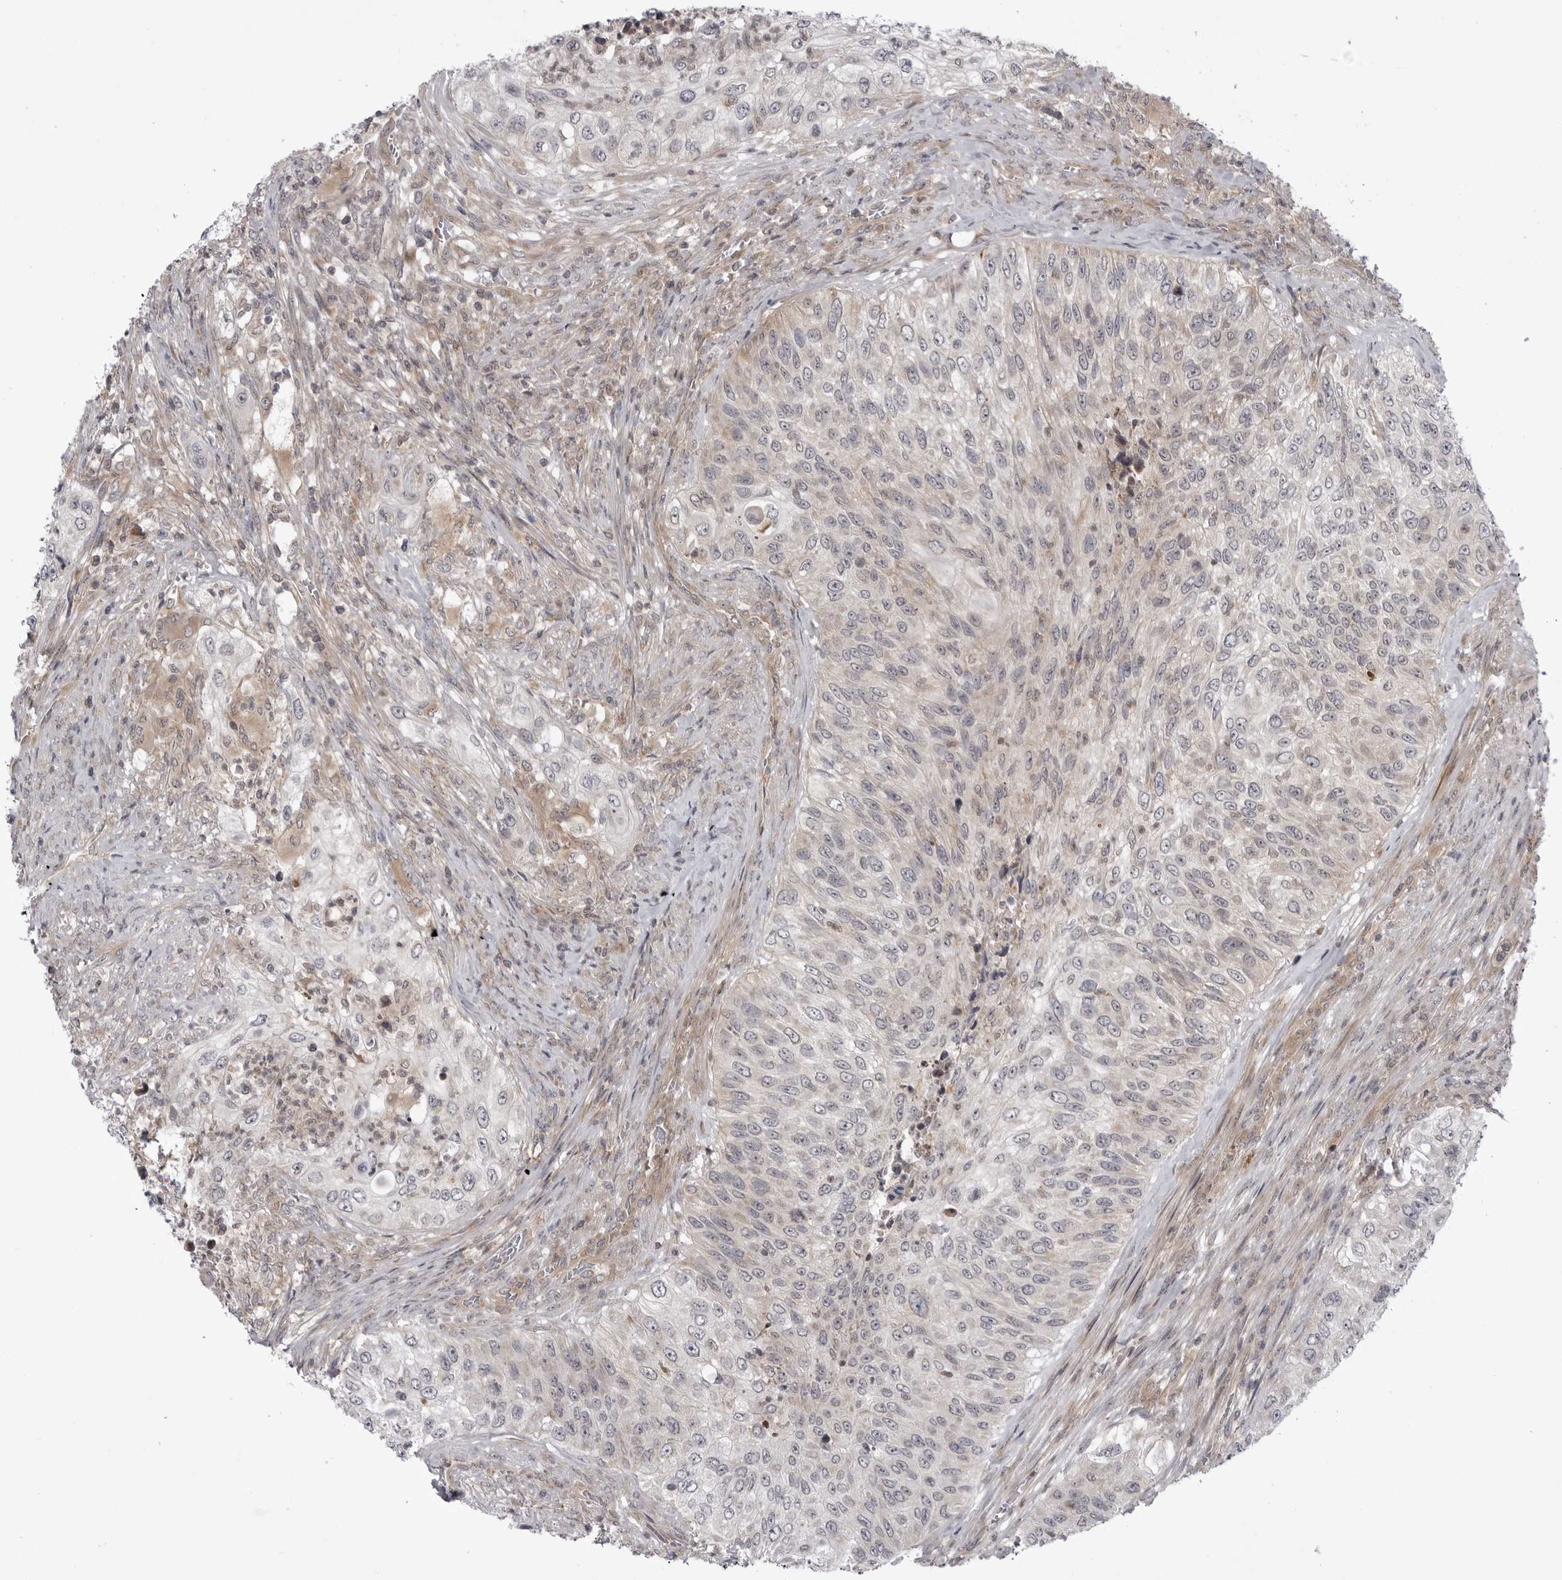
{"staining": {"intensity": "negative", "quantity": "none", "location": "none"}, "tissue": "urothelial cancer", "cell_type": "Tumor cells", "image_type": "cancer", "snomed": [{"axis": "morphology", "description": "Urothelial carcinoma, High grade"}, {"axis": "topography", "description": "Urinary bladder"}], "caption": "Immunohistochemistry (IHC) photomicrograph of urothelial cancer stained for a protein (brown), which displays no positivity in tumor cells. (Brightfield microscopy of DAB (3,3'-diaminobenzidine) immunohistochemistry at high magnification).", "gene": "CCDC18", "patient": {"sex": "female", "age": 60}}